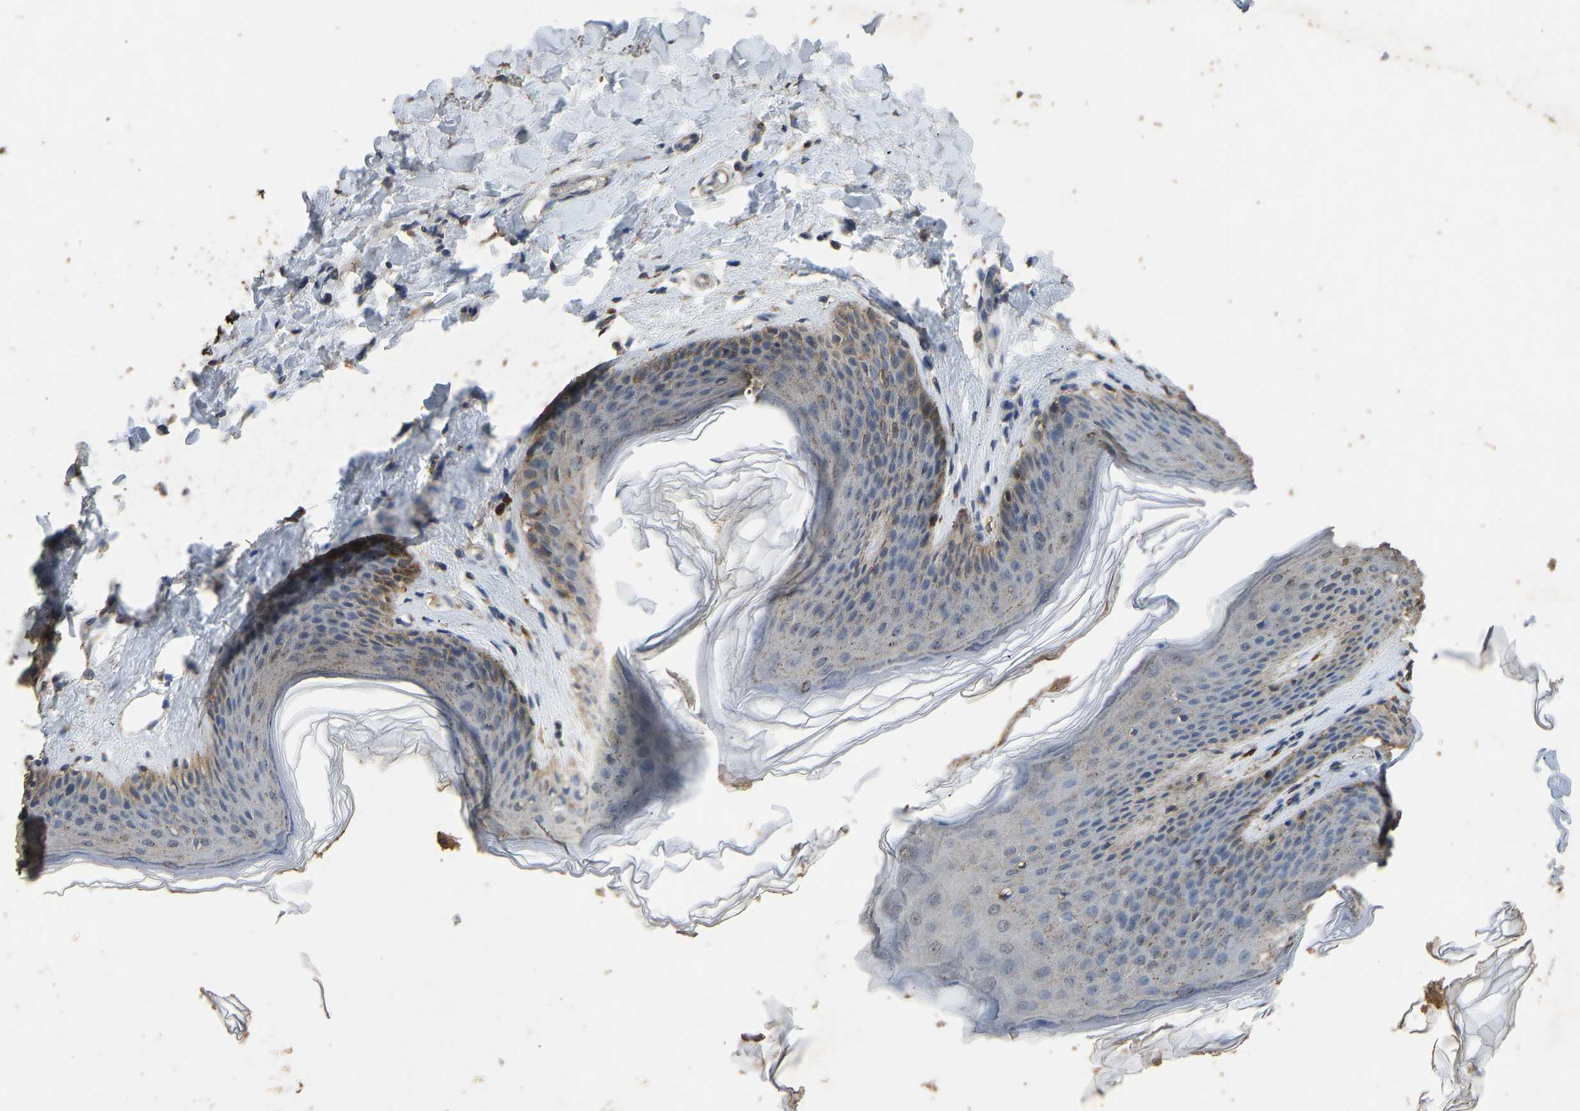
{"staining": {"intensity": "negative", "quantity": "none", "location": "none"}, "tissue": "skin", "cell_type": "Epidermal cells", "image_type": "normal", "snomed": [{"axis": "morphology", "description": "Normal tissue, NOS"}, {"axis": "topography", "description": "Vulva"}], "caption": "This is an immunohistochemistry (IHC) photomicrograph of benign human skin. There is no staining in epidermal cells.", "gene": "CIDEC", "patient": {"sex": "female", "age": 66}}